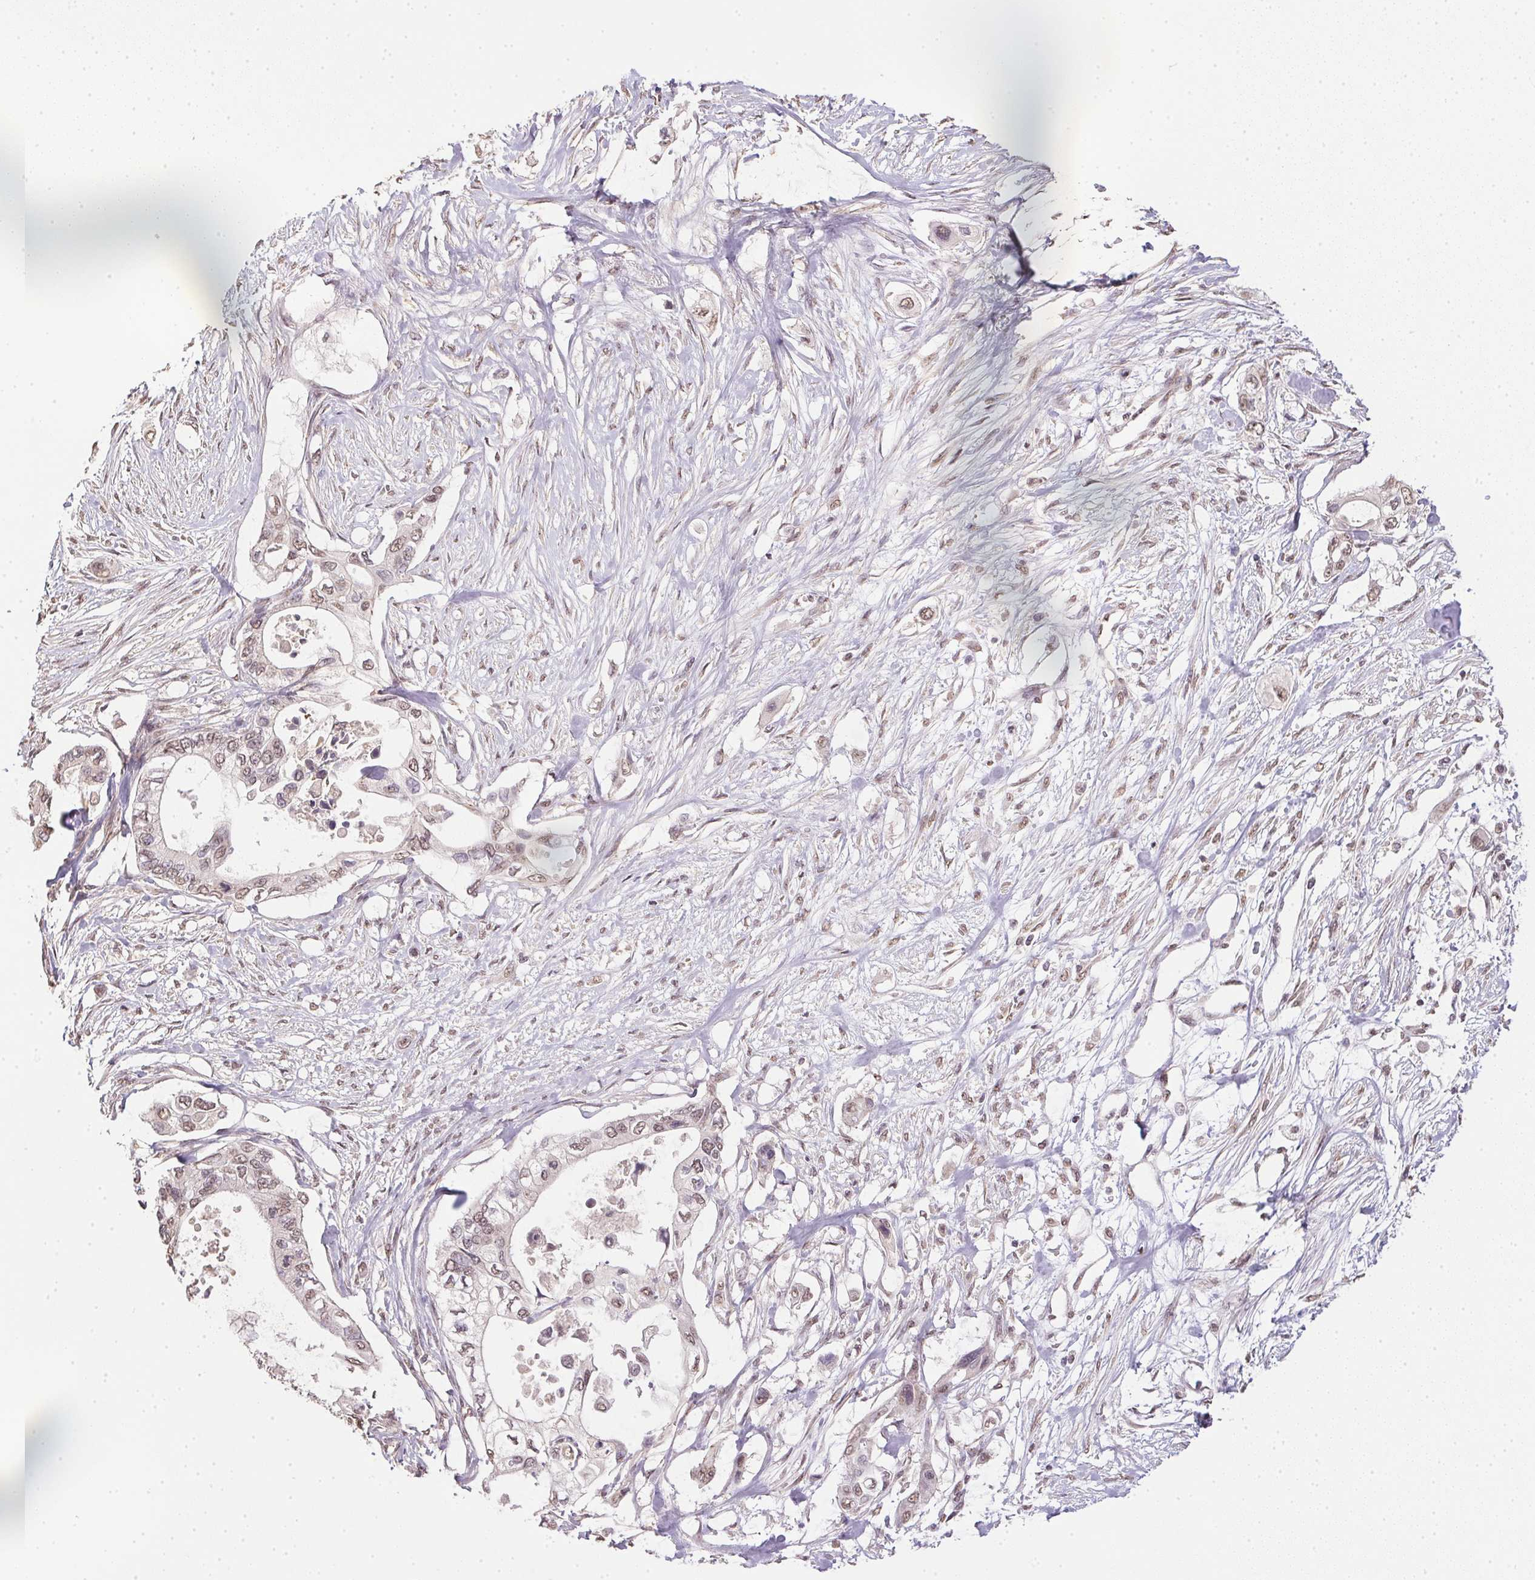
{"staining": {"intensity": "weak", "quantity": "25%-75%", "location": "nuclear"}, "tissue": "pancreatic cancer", "cell_type": "Tumor cells", "image_type": "cancer", "snomed": [{"axis": "morphology", "description": "Adenocarcinoma, NOS"}, {"axis": "topography", "description": "Pancreas"}], "caption": "The photomicrograph exhibits a brown stain indicating the presence of a protein in the nuclear of tumor cells in adenocarcinoma (pancreatic).", "gene": "PPP4R4", "patient": {"sex": "female", "age": 63}}